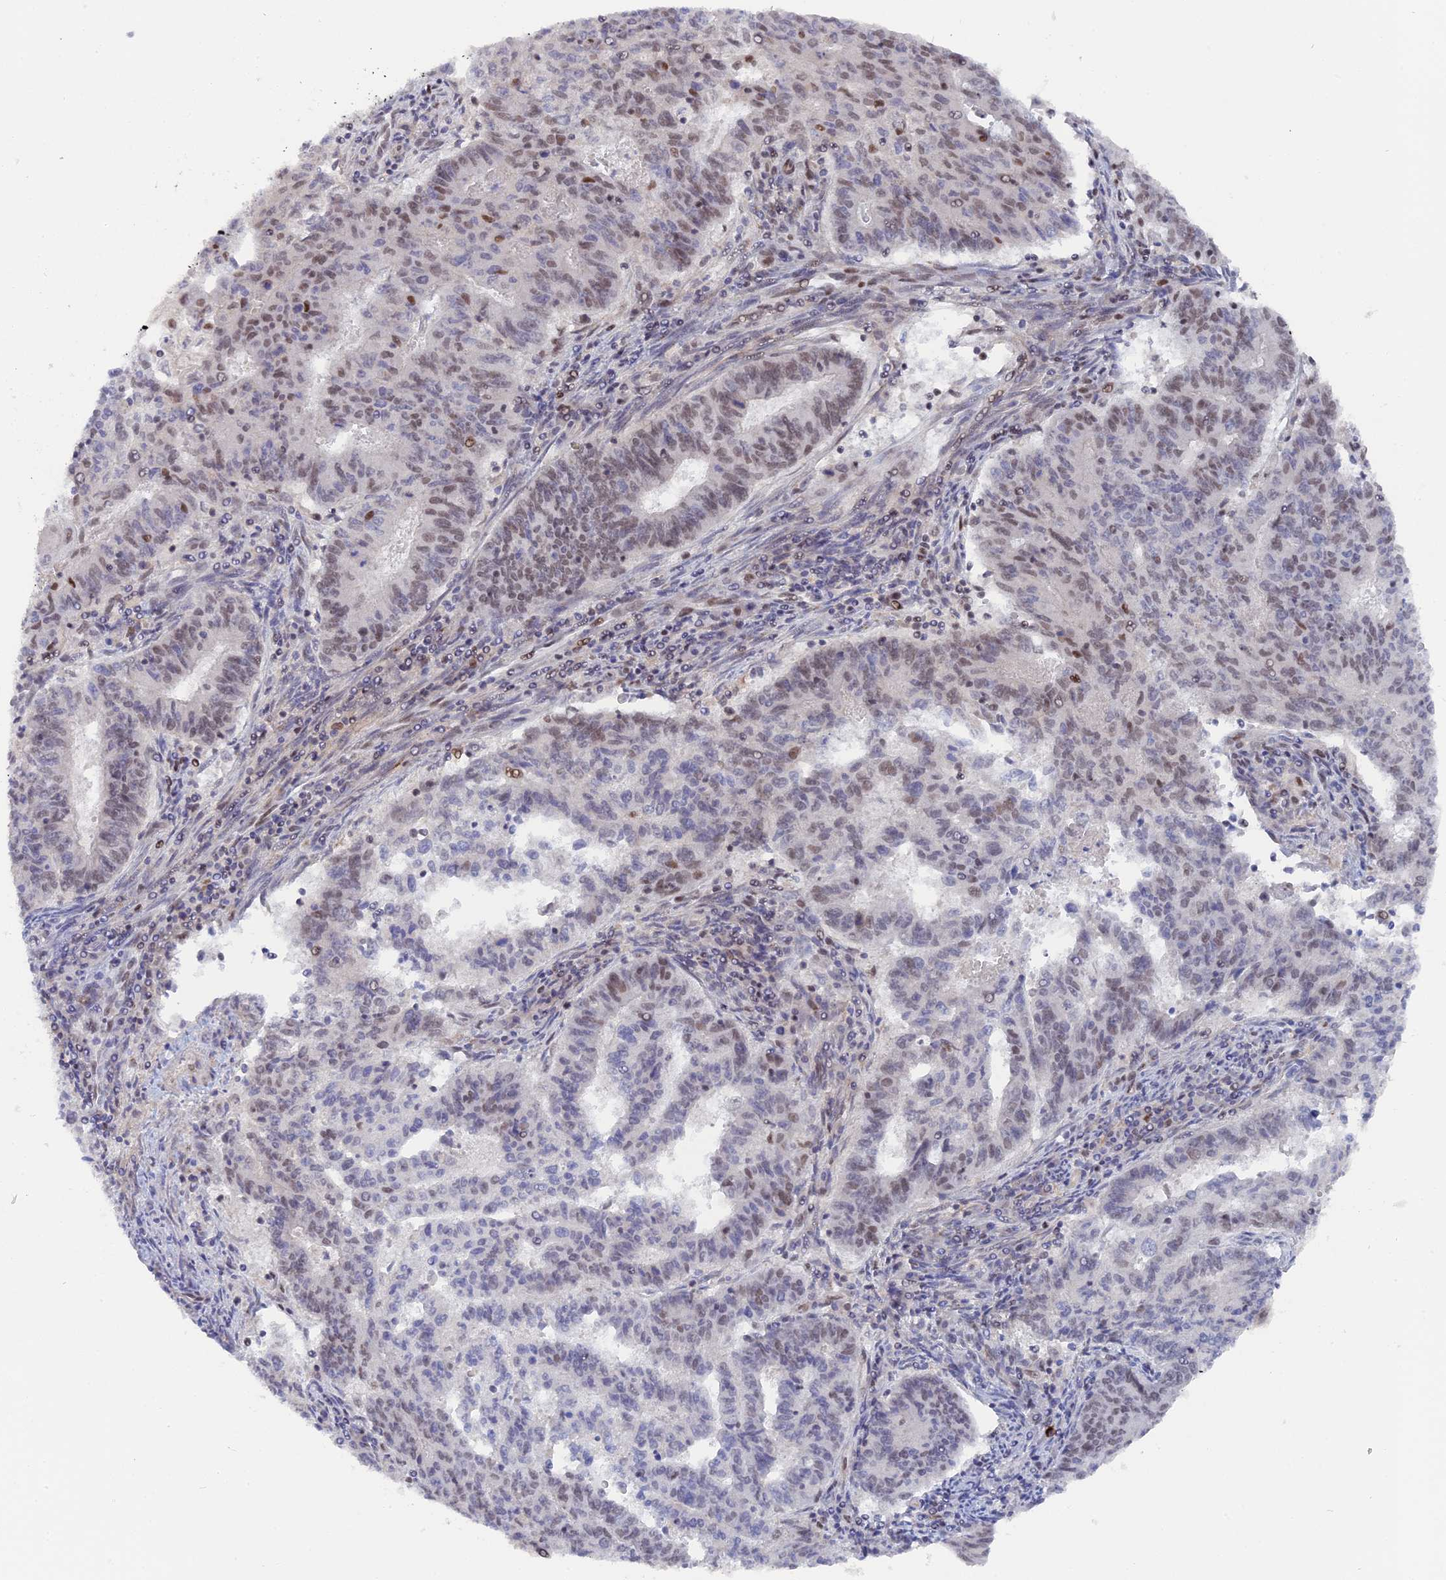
{"staining": {"intensity": "moderate", "quantity": "25%-75%", "location": "nuclear"}, "tissue": "endometrial cancer", "cell_type": "Tumor cells", "image_type": "cancer", "snomed": [{"axis": "morphology", "description": "Adenocarcinoma, NOS"}, {"axis": "topography", "description": "Endometrium"}], "caption": "Immunohistochemistry (IHC) image of endometrial cancer (adenocarcinoma) stained for a protein (brown), which shows medium levels of moderate nuclear positivity in about 25%-75% of tumor cells.", "gene": "CCDC85A", "patient": {"sex": "female", "age": 59}}